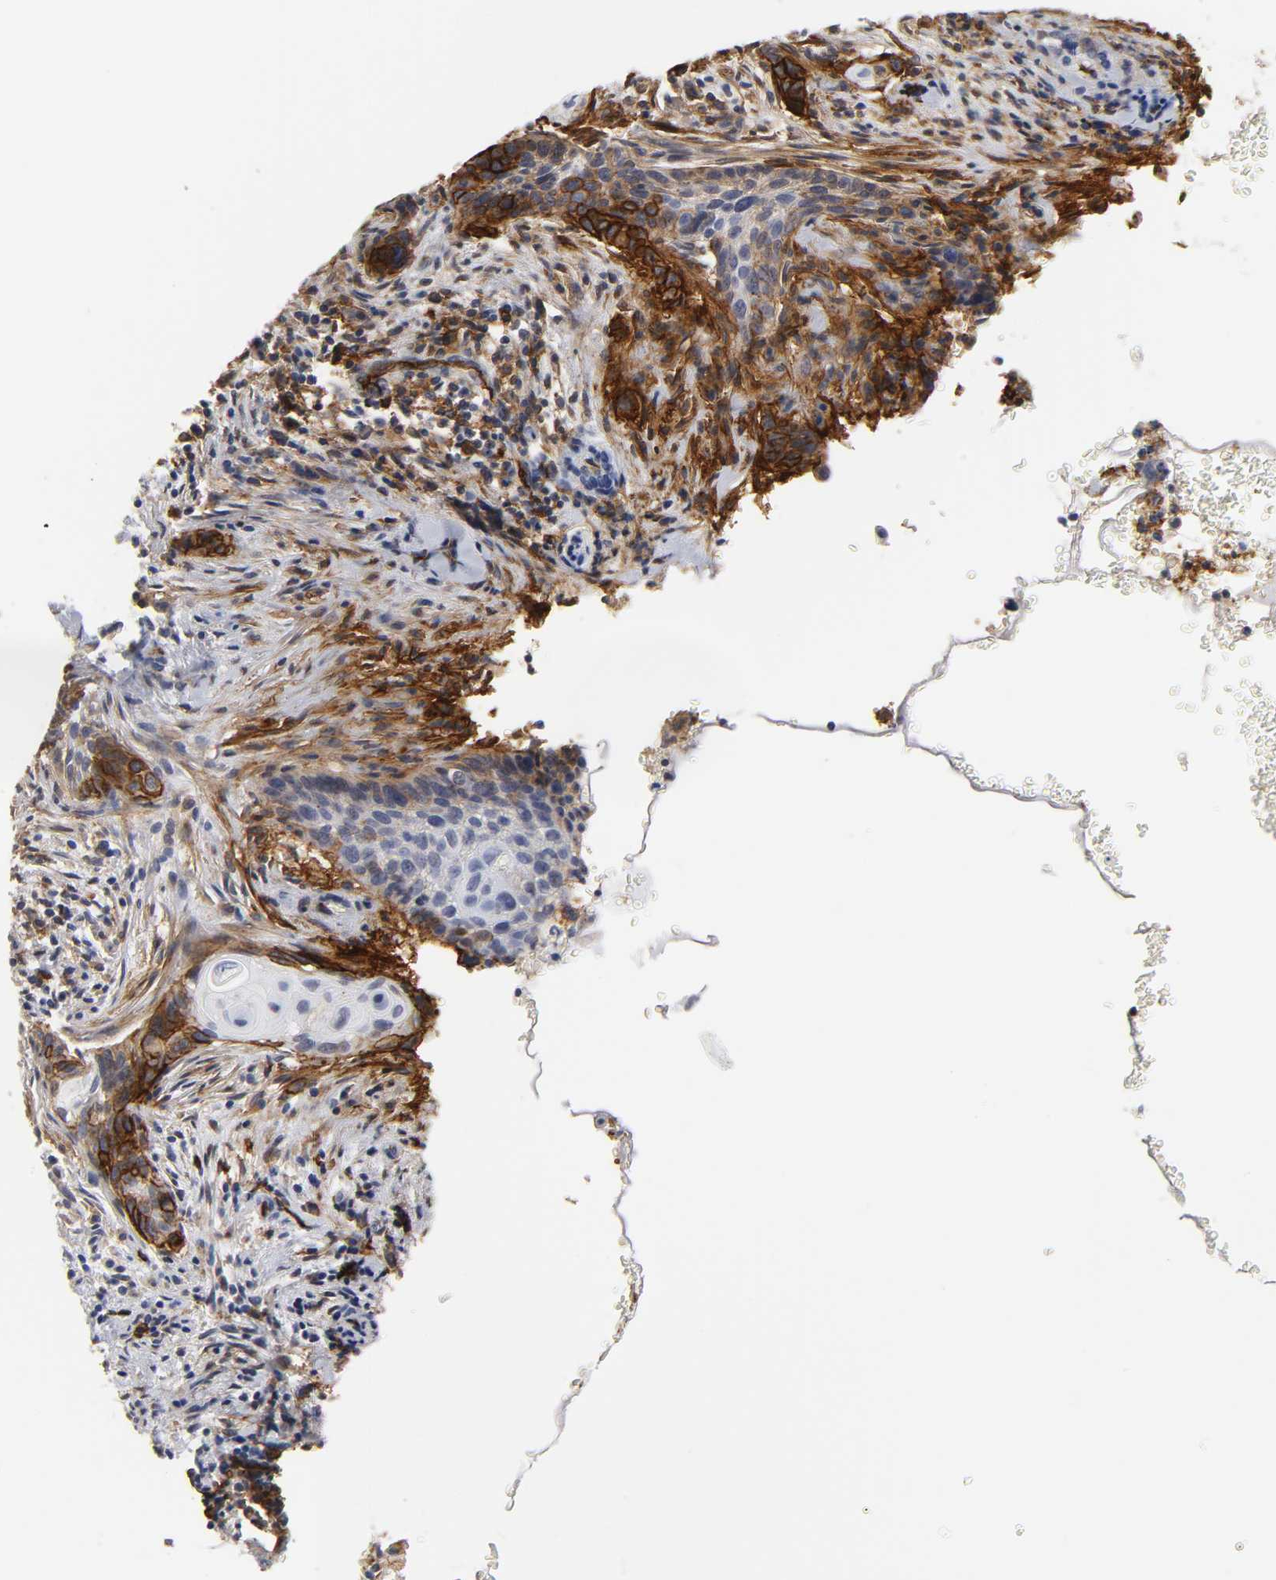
{"staining": {"intensity": "strong", "quantity": "25%-75%", "location": "cytoplasmic/membranous"}, "tissue": "cervical cancer", "cell_type": "Tumor cells", "image_type": "cancer", "snomed": [{"axis": "morphology", "description": "Squamous cell carcinoma, NOS"}, {"axis": "topography", "description": "Cervix"}], "caption": "Immunohistochemistry (DAB) staining of cervical squamous cell carcinoma shows strong cytoplasmic/membranous protein staining in about 25%-75% of tumor cells.", "gene": "ICAM1", "patient": {"sex": "female", "age": 33}}